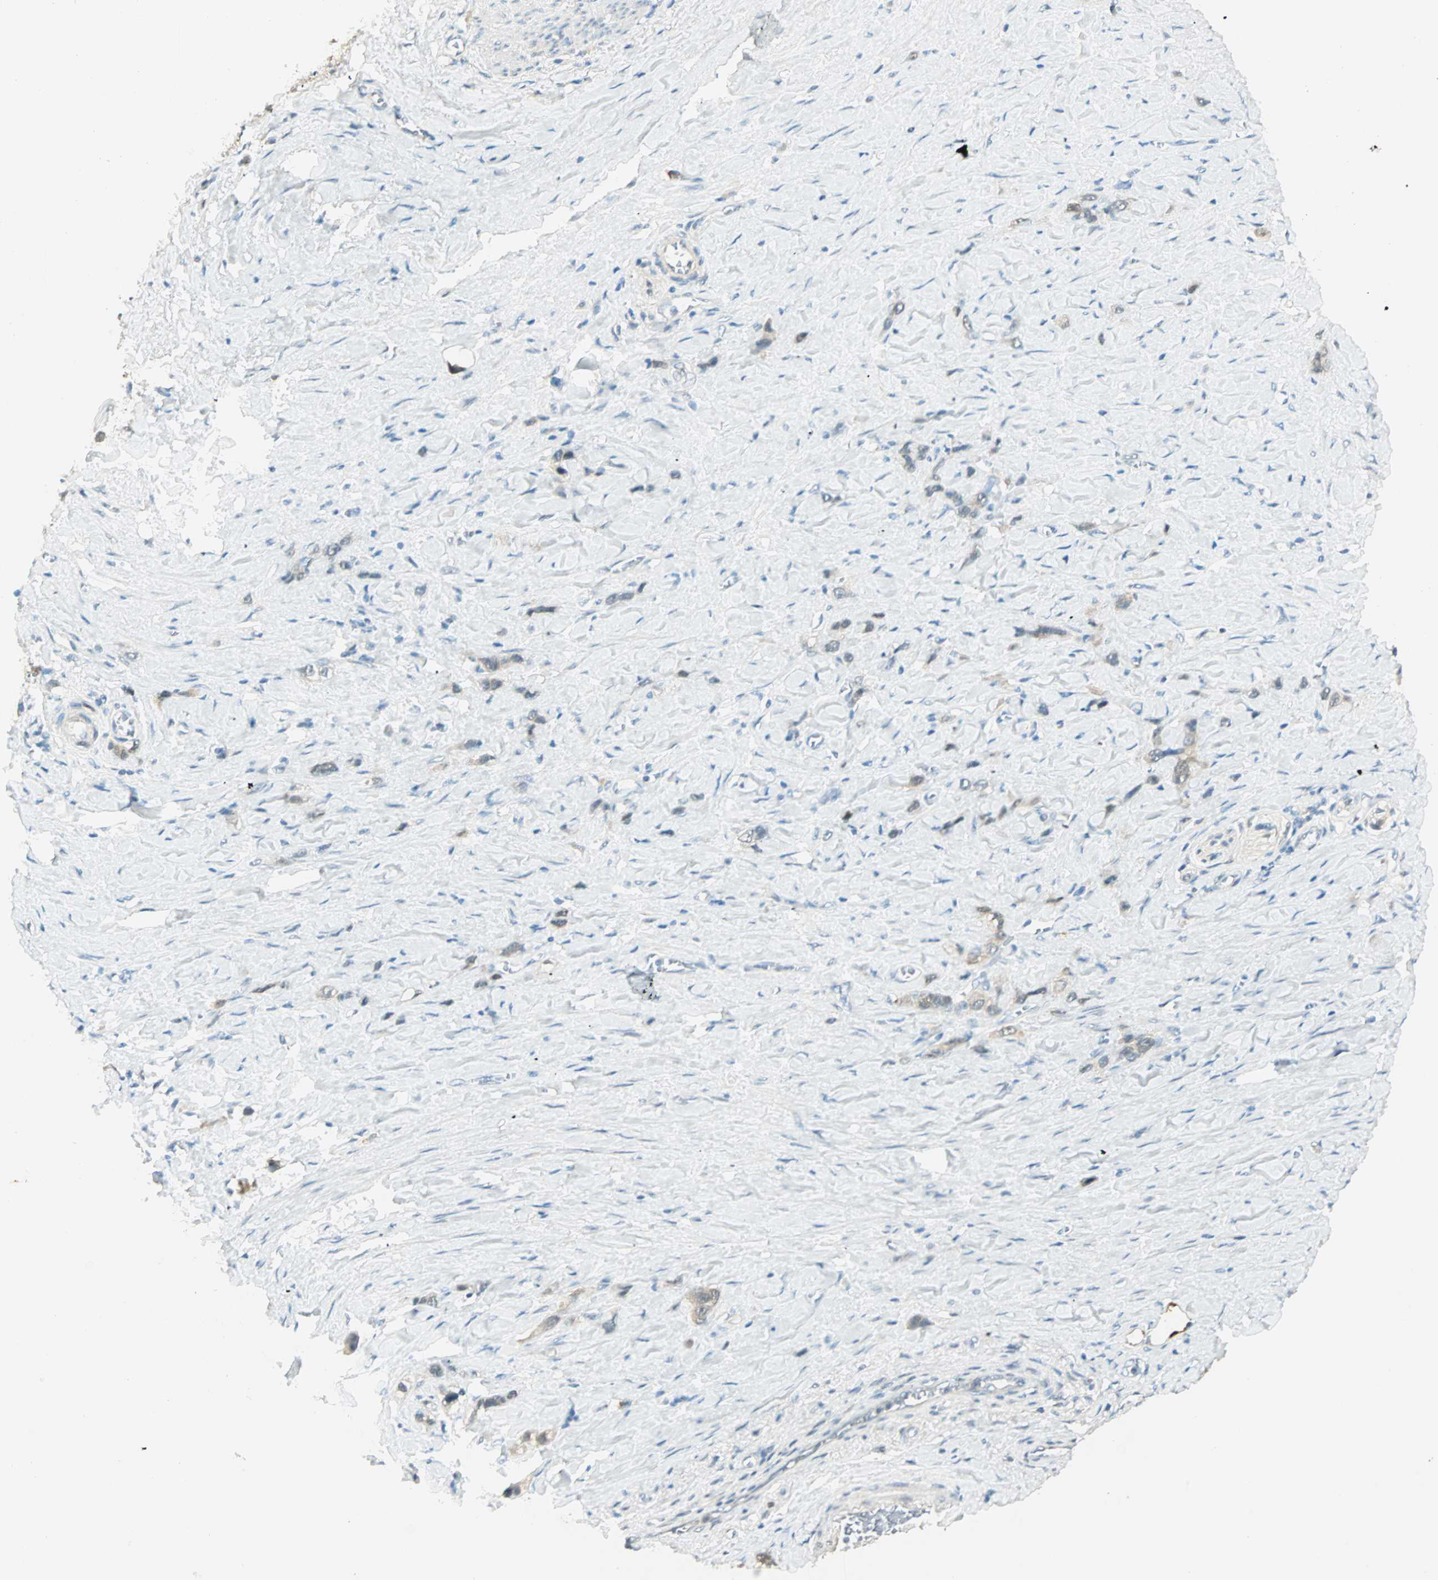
{"staining": {"intensity": "weak", "quantity": ">75%", "location": "cytoplasmic/membranous"}, "tissue": "stomach cancer", "cell_type": "Tumor cells", "image_type": "cancer", "snomed": [{"axis": "morphology", "description": "Normal tissue, NOS"}, {"axis": "morphology", "description": "Adenocarcinoma, NOS"}, {"axis": "morphology", "description": "Adenocarcinoma, High grade"}, {"axis": "topography", "description": "Stomach, upper"}, {"axis": "topography", "description": "Stomach"}], "caption": "Immunohistochemistry (IHC) (DAB (3,3'-diaminobenzidine)) staining of human adenocarcinoma (stomach) reveals weak cytoplasmic/membranous protein positivity in about >75% of tumor cells.", "gene": "S100A1", "patient": {"sex": "female", "age": 65}}